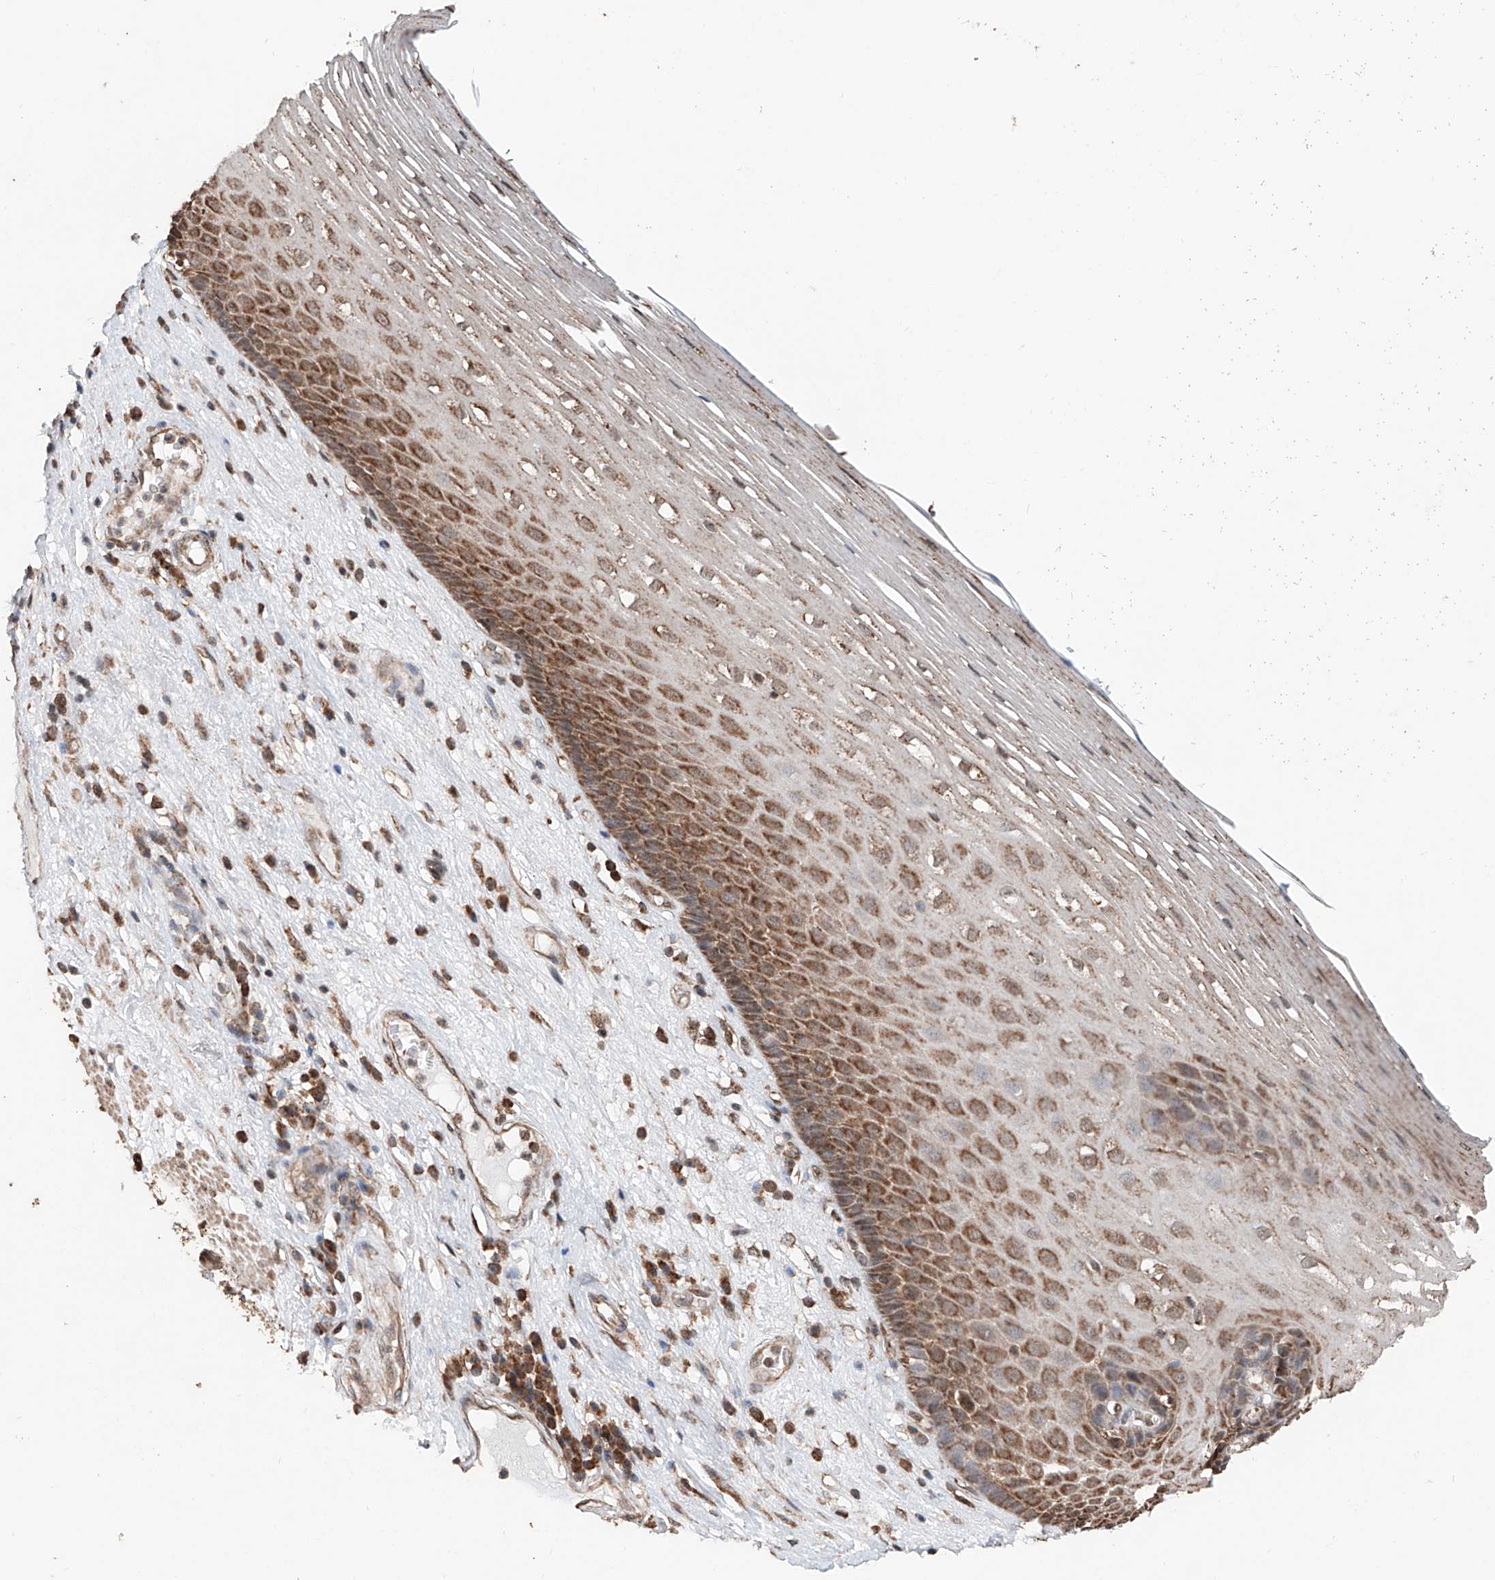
{"staining": {"intensity": "moderate", "quantity": ">75%", "location": "cytoplasmic/membranous"}, "tissue": "esophagus", "cell_type": "Squamous epithelial cells", "image_type": "normal", "snomed": [{"axis": "morphology", "description": "Normal tissue, NOS"}, {"axis": "topography", "description": "Esophagus"}], "caption": "Esophagus stained with immunohistochemistry (IHC) demonstrates moderate cytoplasmic/membranous positivity in about >75% of squamous epithelial cells.", "gene": "ZNF445", "patient": {"sex": "male", "age": 62}}